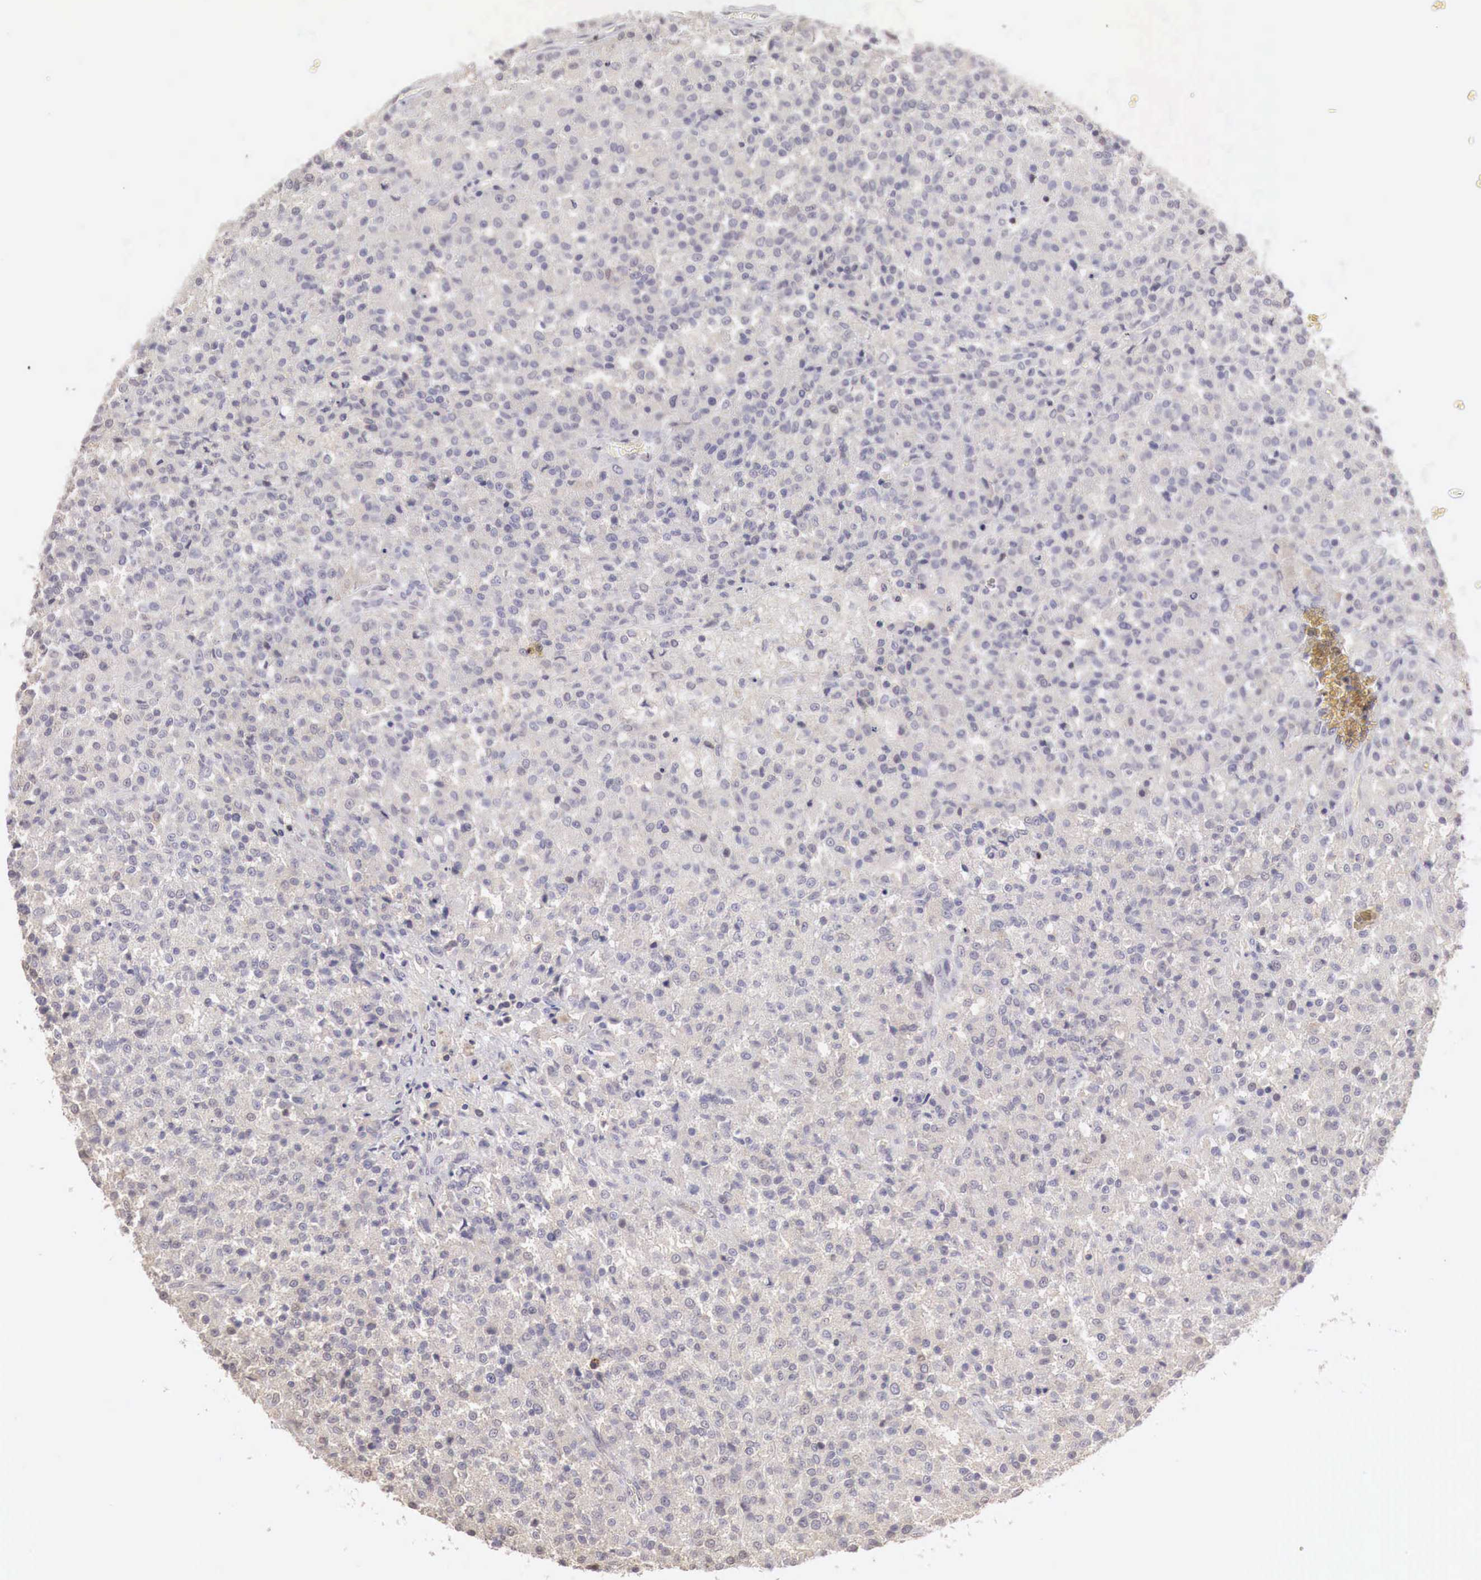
{"staining": {"intensity": "negative", "quantity": "none", "location": "none"}, "tissue": "testis cancer", "cell_type": "Tumor cells", "image_type": "cancer", "snomed": [{"axis": "morphology", "description": "Seminoma, NOS"}, {"axis": "topography", "description": "Testis"}], "caption": "This micrograph is of seminoma (testis) stained with immunohistochemistry to label a protein in brown with the nuclei are counter-stained blue. There is no expression in tumor cells. (DAB (3,3'-diaminobenzidine) immunohistochemistry with hematoxylin counter stain).", "gene": "TBC1D9", "patient": {"sex": "male", "age": 59}}